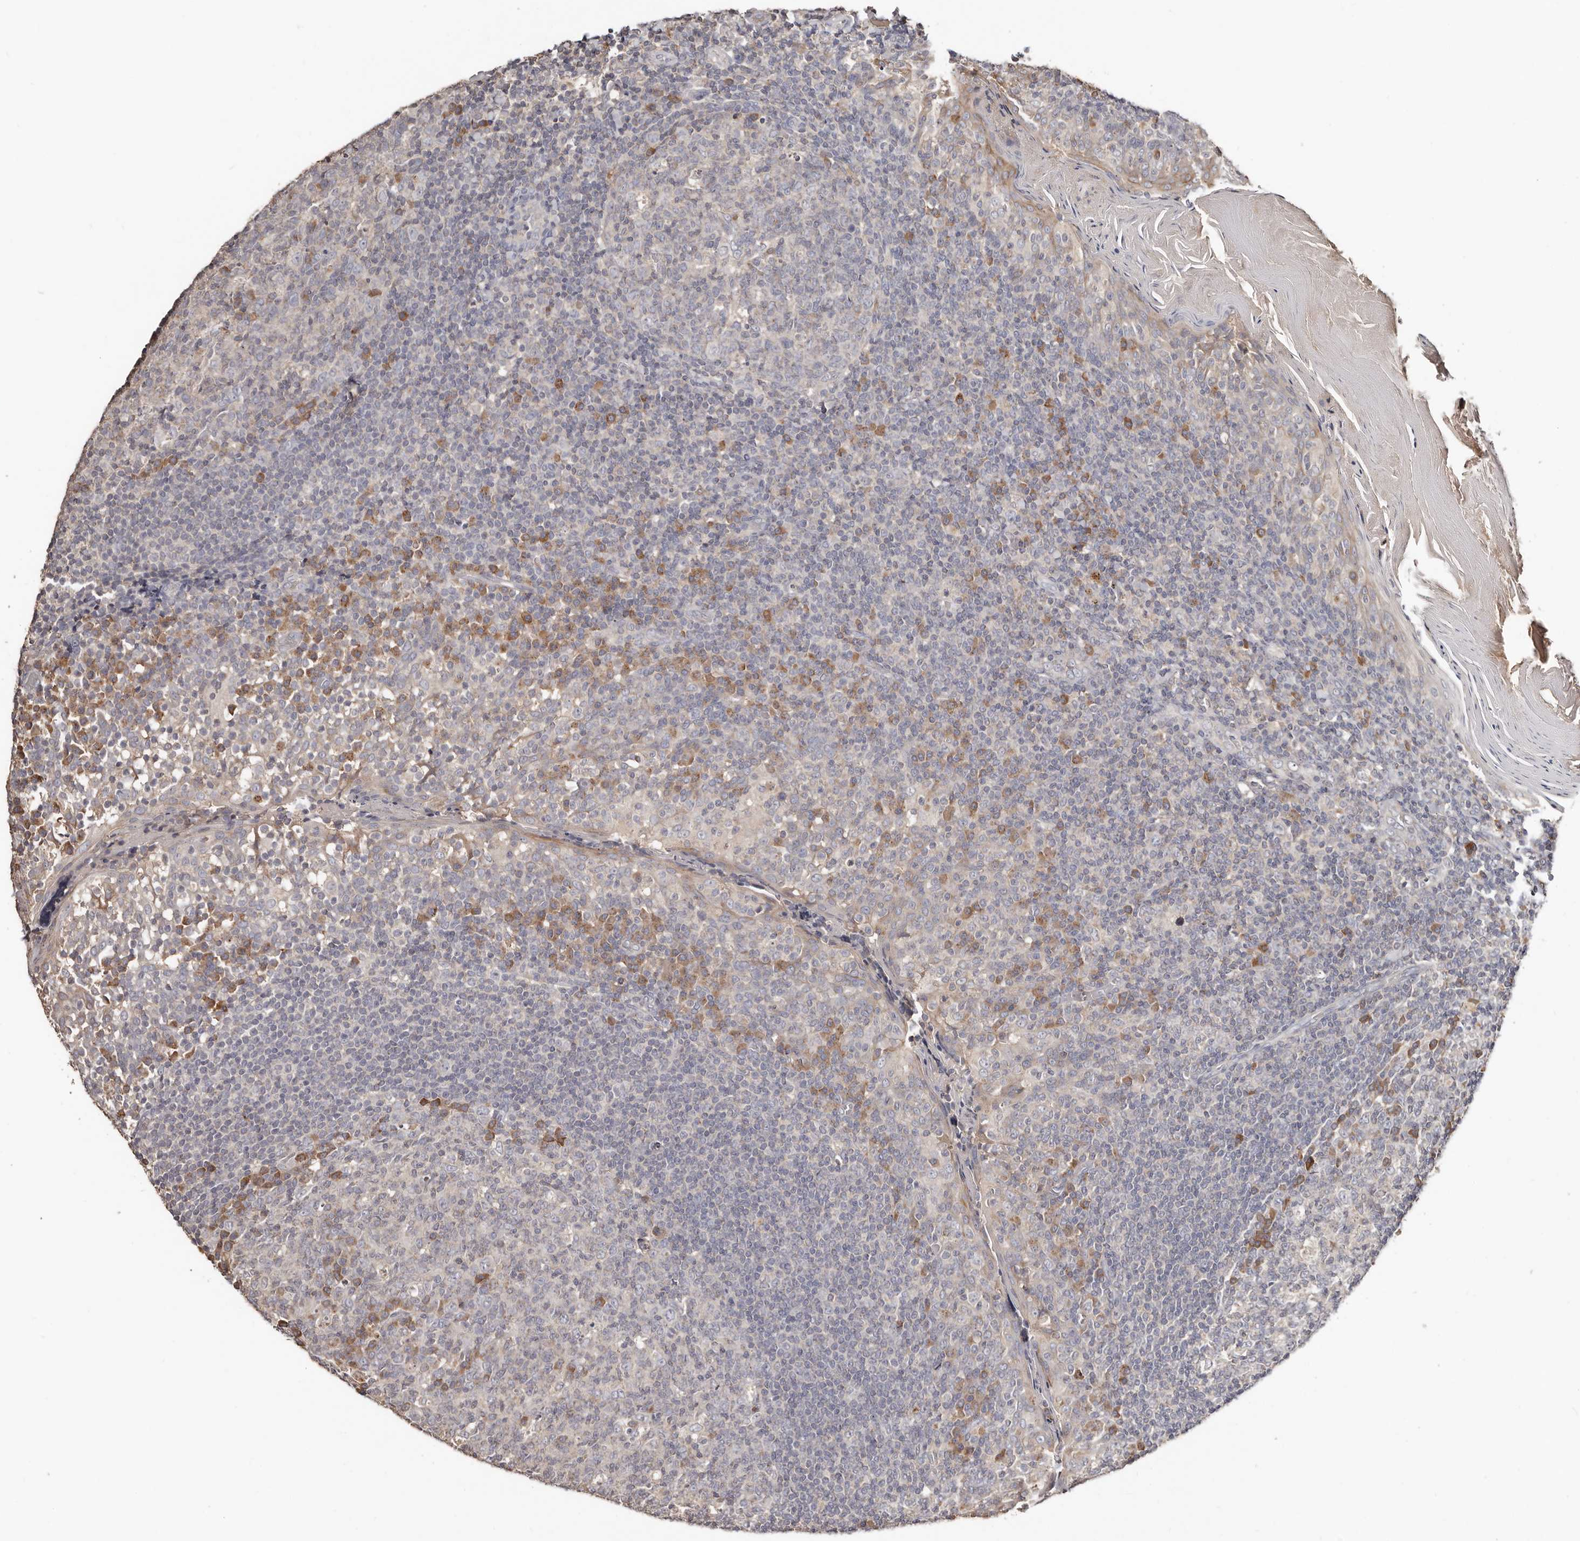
{"staining": {"intensity": "moderate", "quantity": "<25%", "location": "cytoplasmic/membranous"}, "tissue": "tonsil", "cell_type": "Germinal center cells", "image_type": "normal", "snomed": [{"axis": "morphology", "description": "Normal tissue, NOS"}, {"axis": "topography", "description": "Tonsil"}], "caption": "Tonsil stained with immunohistochemistry exhibits moderate cytoplasmic/membranous expression in about <25% of germinal center cells.", "gene": "SLC39A2", "patient": {"sex": "female", "age": 19}}